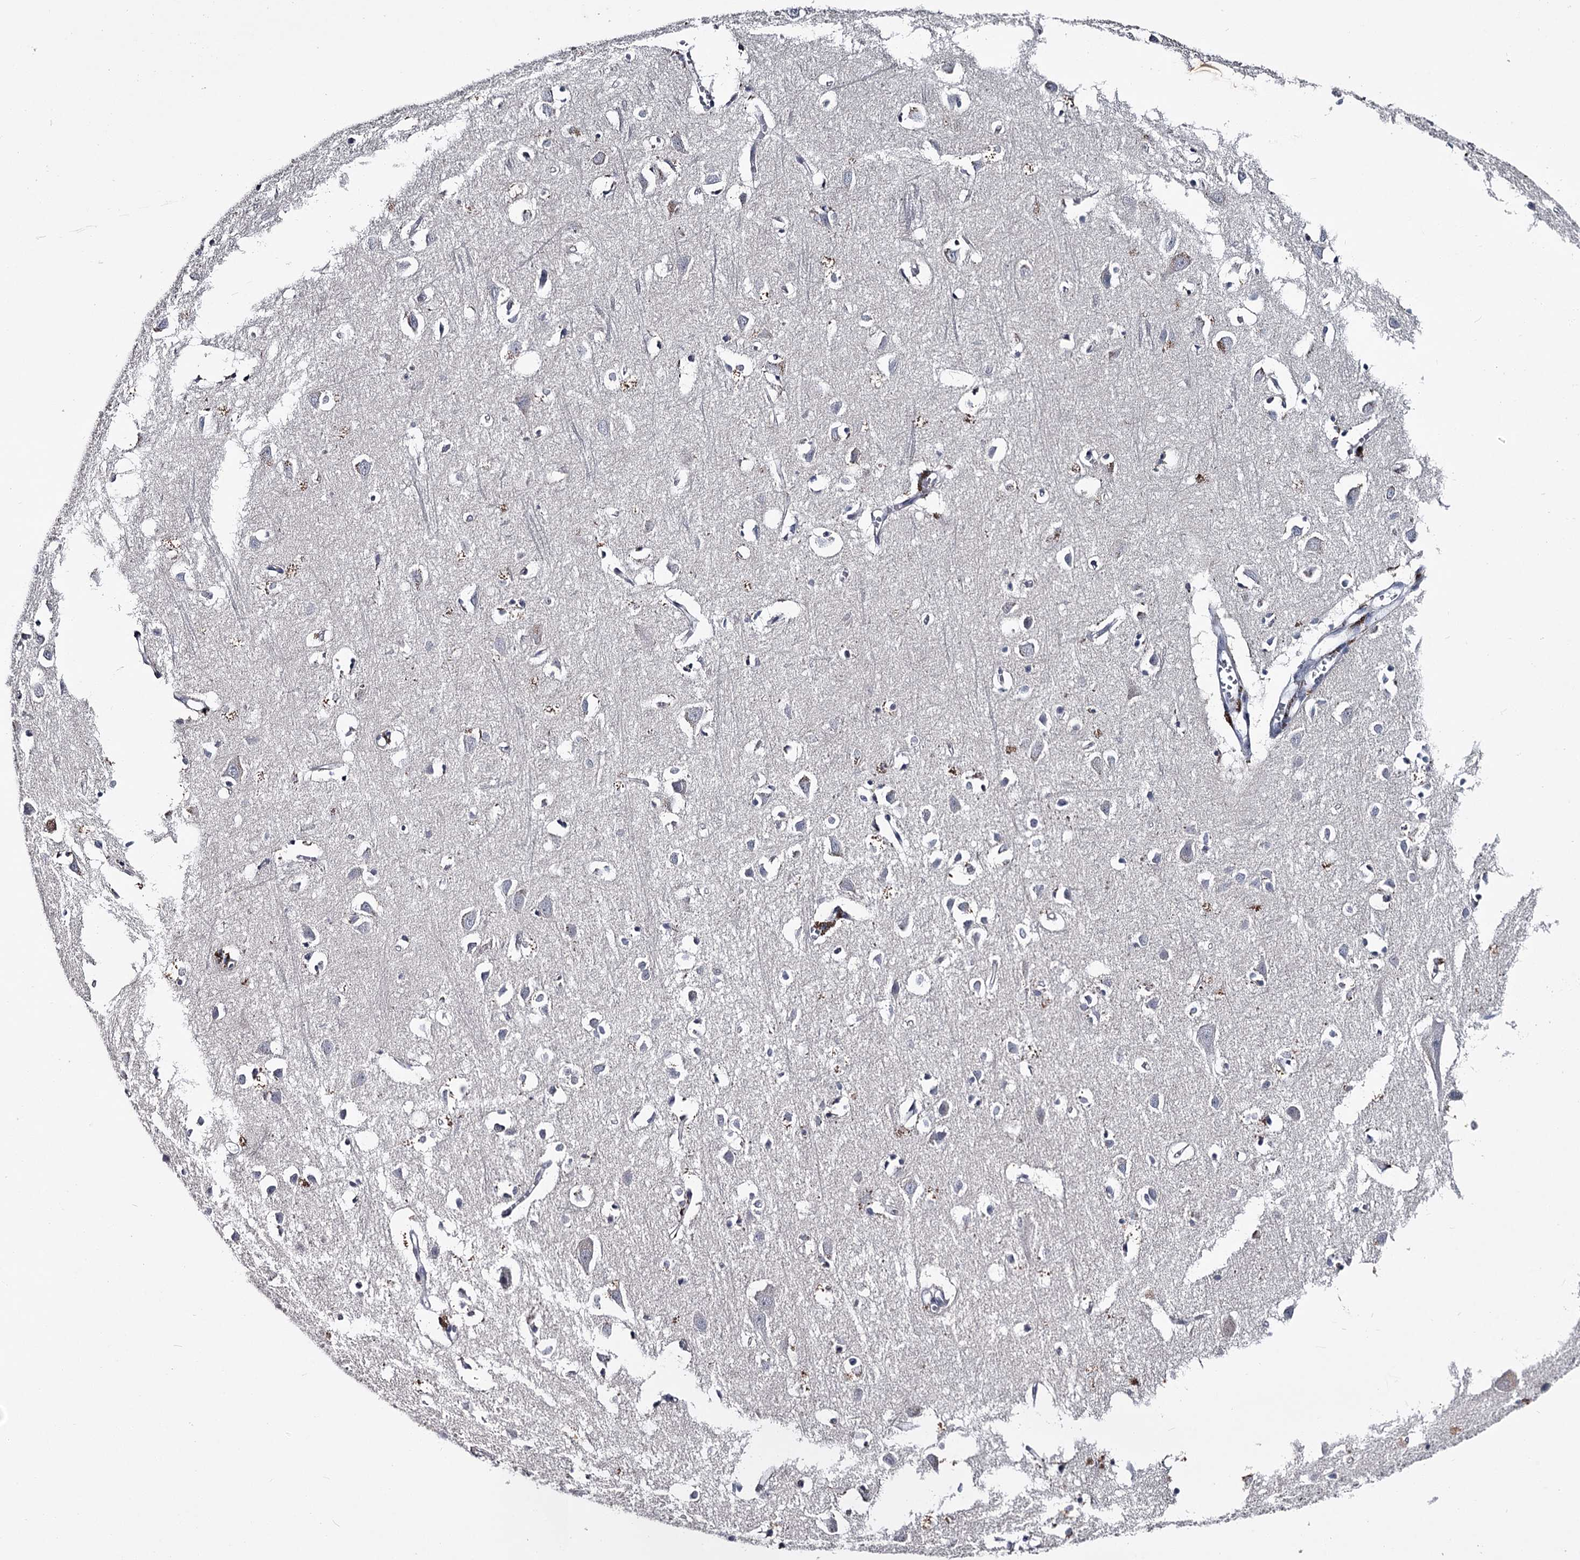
{"staining": {"intensity": "negative", "quantity": "none", "location": "none"}, "tissue": "cerebral cortex", "cell_type": "Endothelial cells", "image_type": "normal", "snomed": [{"axis": "morphology", "description": "Normal tissue, NOS"}, {"axis": "topography", "description": "Cerebral cortex"}], "caption": "DAB (3,3'-diaminobenzidine) immunohistochemical staining of normal cerebral cortex displays no significant positivity in endothelial cells.", "gene": "DAO", "patient": {"sex": "female", "age": 64}}